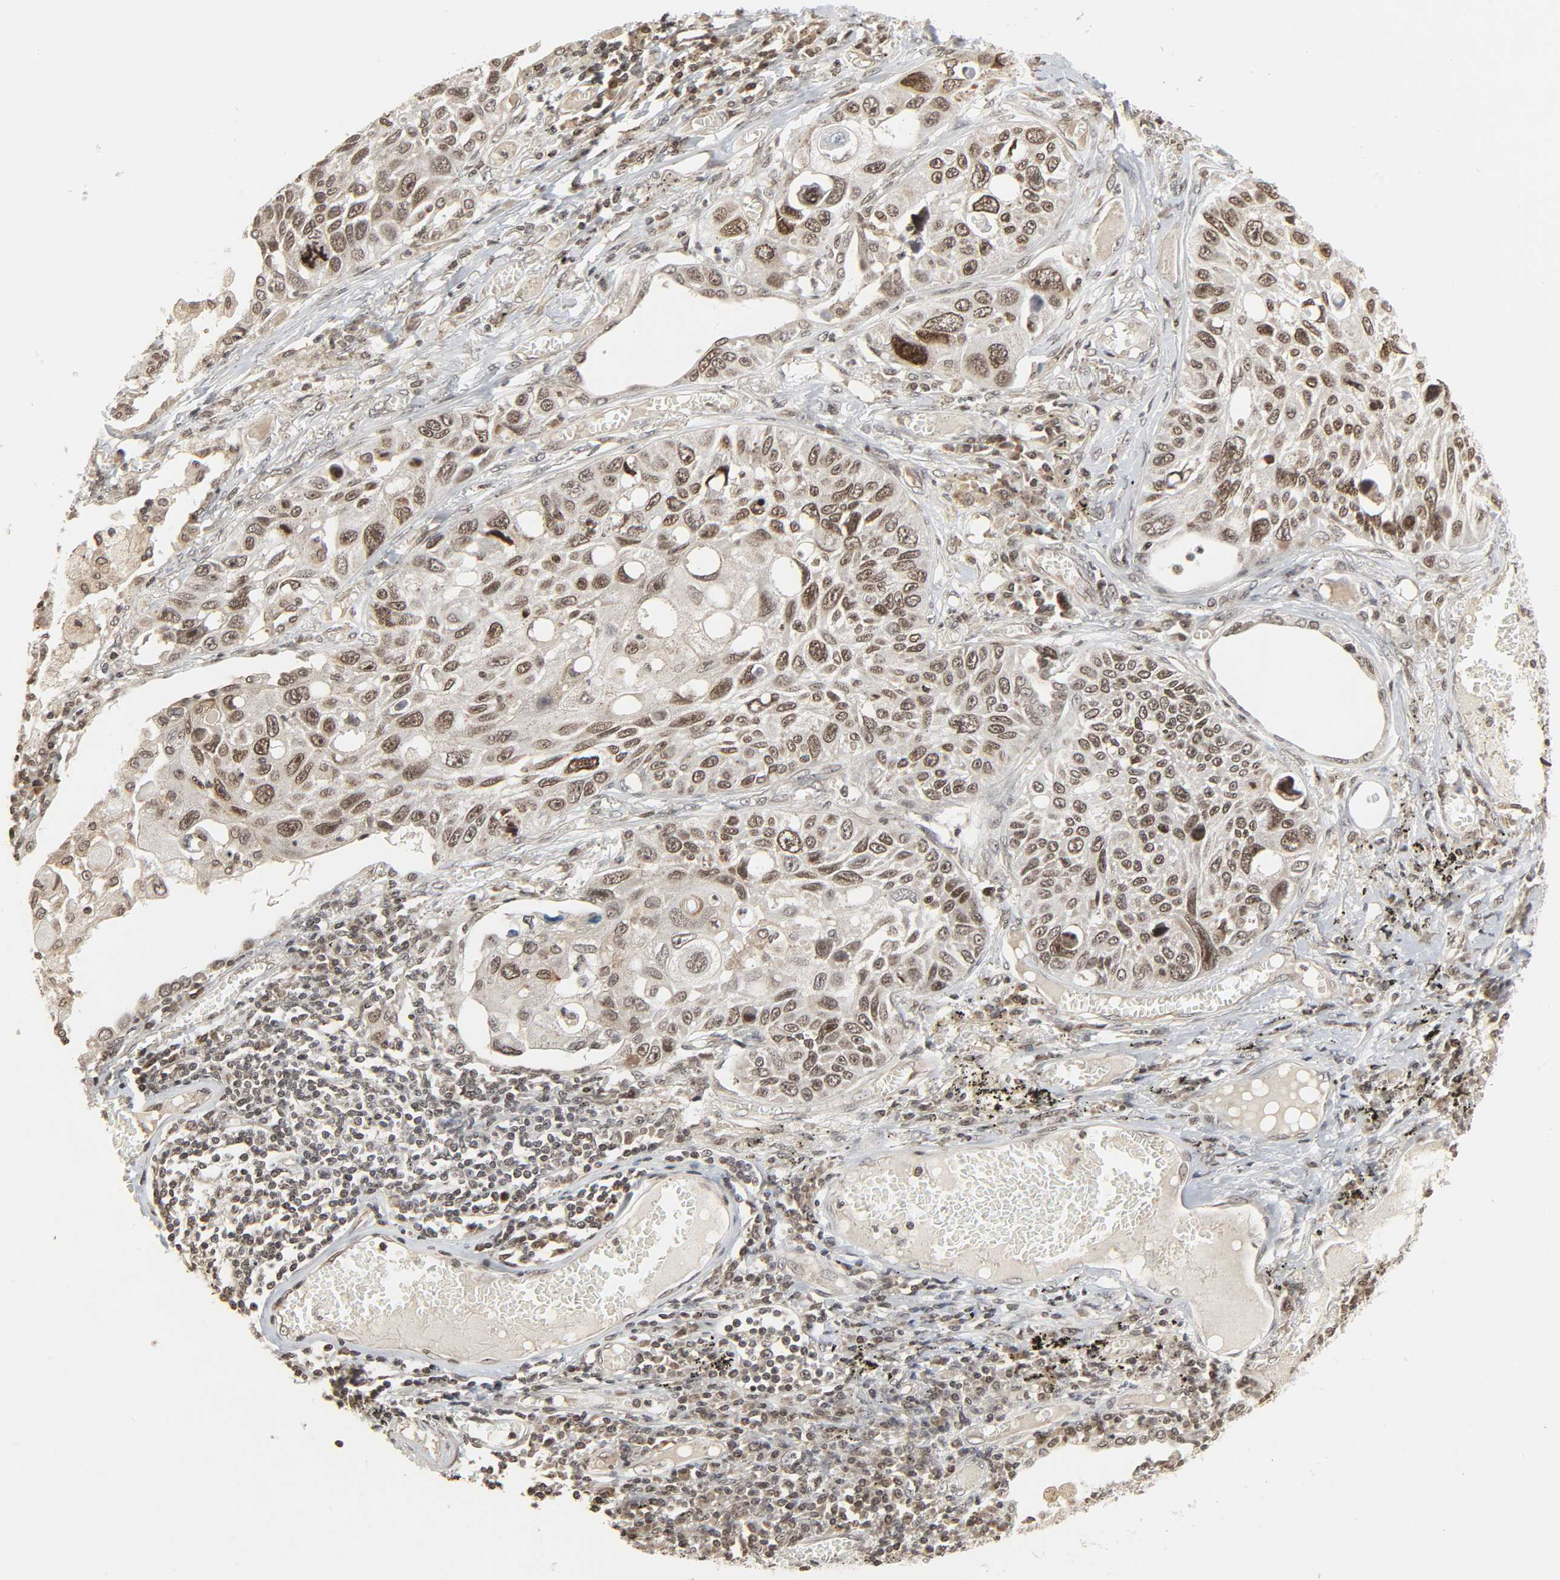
{"staining": {"intensity": "moderate", "quantity": ">75%", "location": "nuclear"}, "tissue": "lung cancer", "cell_type": "Tumor cells", "image_type": "cancer", "snomed": [{"axis": "morphology", "description": "Squamous cell carcinoma, NOS"}, {"axis": "topography", "description": "Lung"}], "caption": "There is medium levels of moderate nuclear expression in tumor cells of lung cancer, as demonstrated by immunohistochemical staining (brown color).", "gene": "XRCC1", "patient": {"sex": "male", "age": 71}}